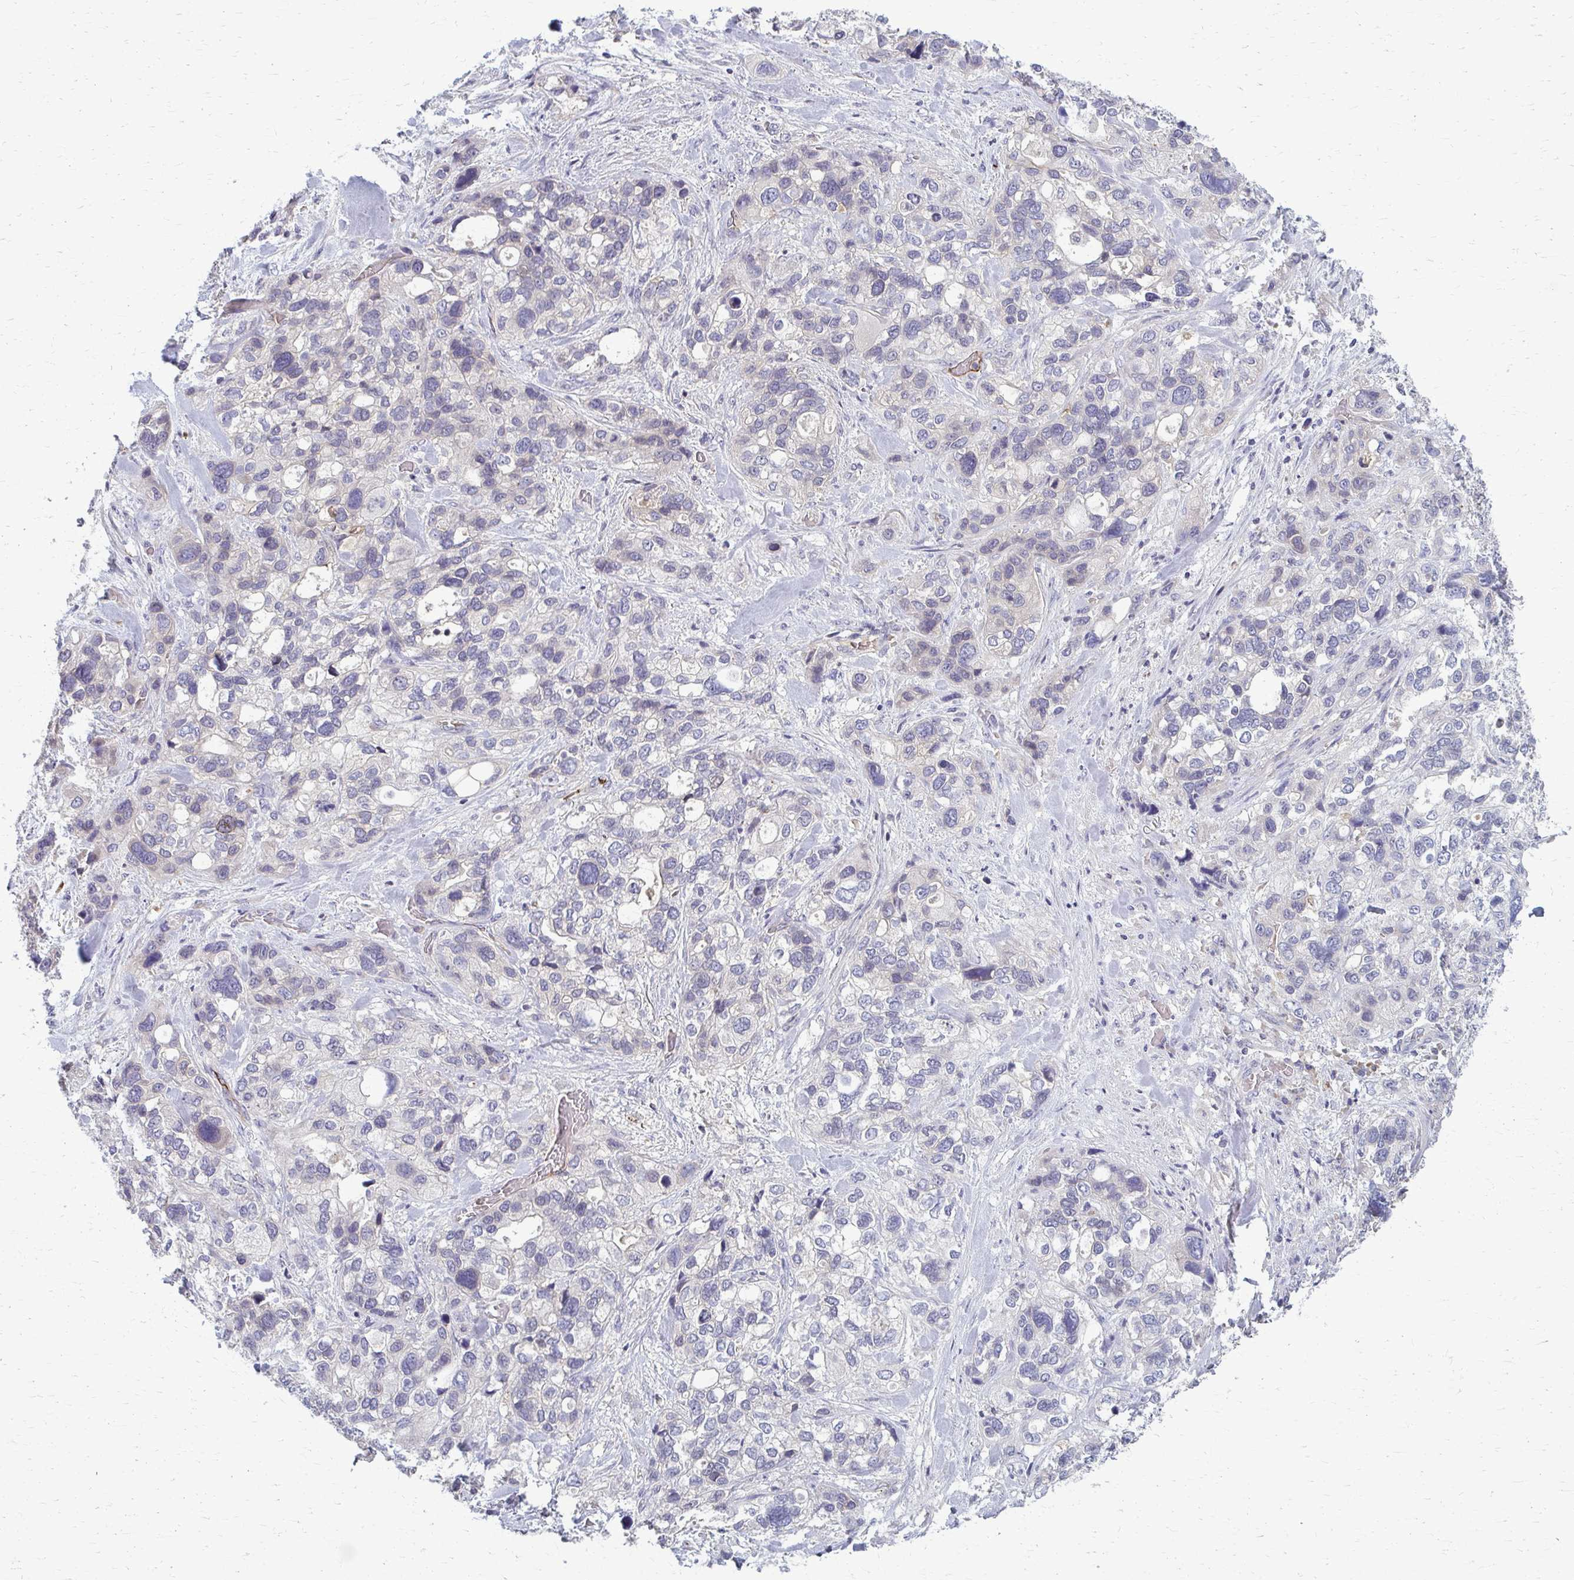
{"staining": {"intensity": "negative", "quantity": "none", "location": "none"}, "tissue": "stomach cancer", "cell_type": "Tumor cells", "image_type": "cancer", "snomed": [{"axis": "morphology", "description": "Adenocarcinoma, NOS"}, {"axis": "topography", "description": "Stomach, upper"}], "caption": "High magnification brightfield microscopy of adenocarcinoma (stomach) stained with DAB (brown) and counterstained with hematoxylin (blue): tumor cells show no significant expression. (DAB (3,3'-diaminobenzidine) immunohistochemistry (IHC) visualized using brightfield microscopy, high magnification).", "gene": "MCRIP2", "patient": {"sex": "female", "age": 81}}